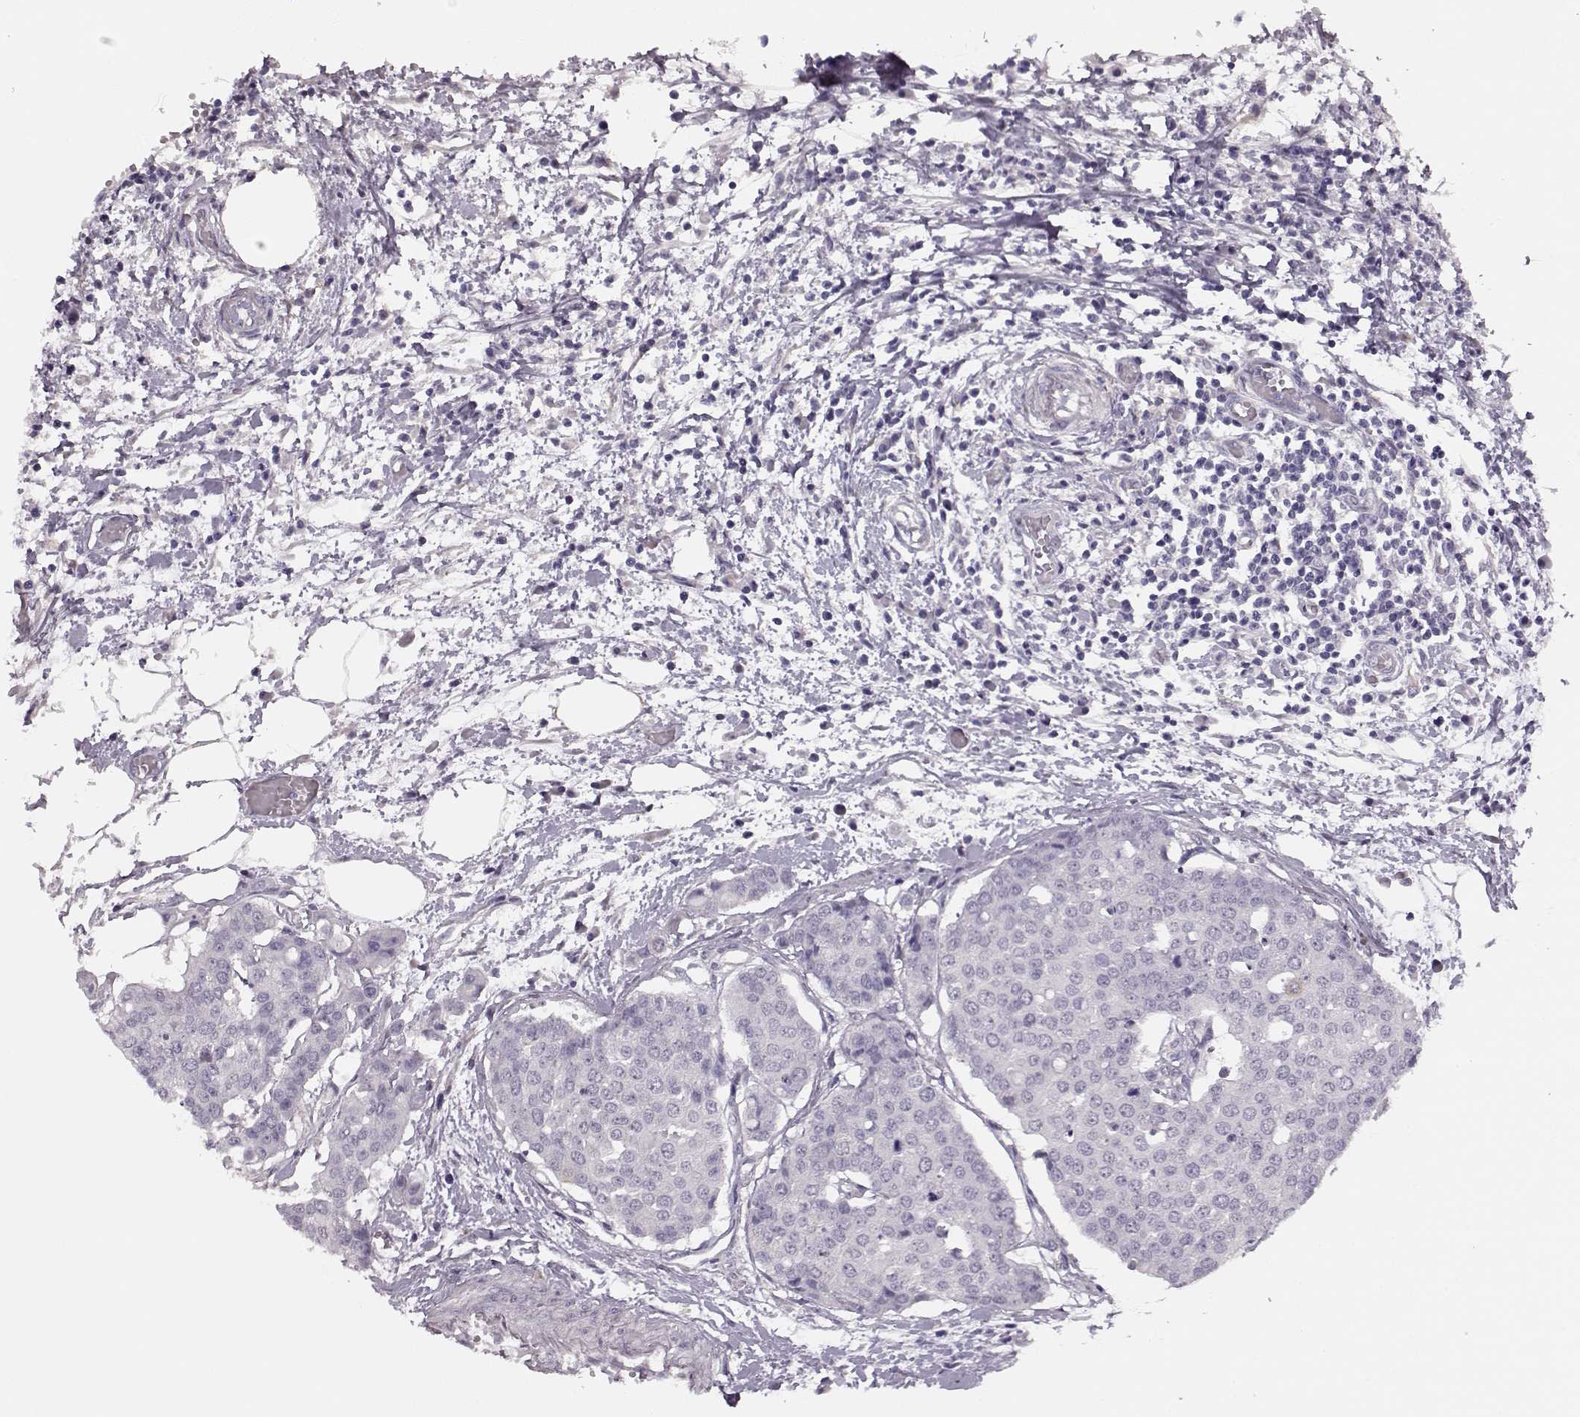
{"staining": {"intensity": "negative", "quantity": "none", "location": "none"}, "tissue": "carcinoid", "cell_type": "Tumor cells", "image_type": "cancer", "snomed": [{"axis": "morphology", "description": "Carcinoid, malignant, NOS"}, {"axis": "topography", "description": "Colon"}], "caption": "Tumor cells are negative for brown protein staining in carcinoid.", "gene": "MAP6D1", "patient": {"sex": "male", "age": 81}}